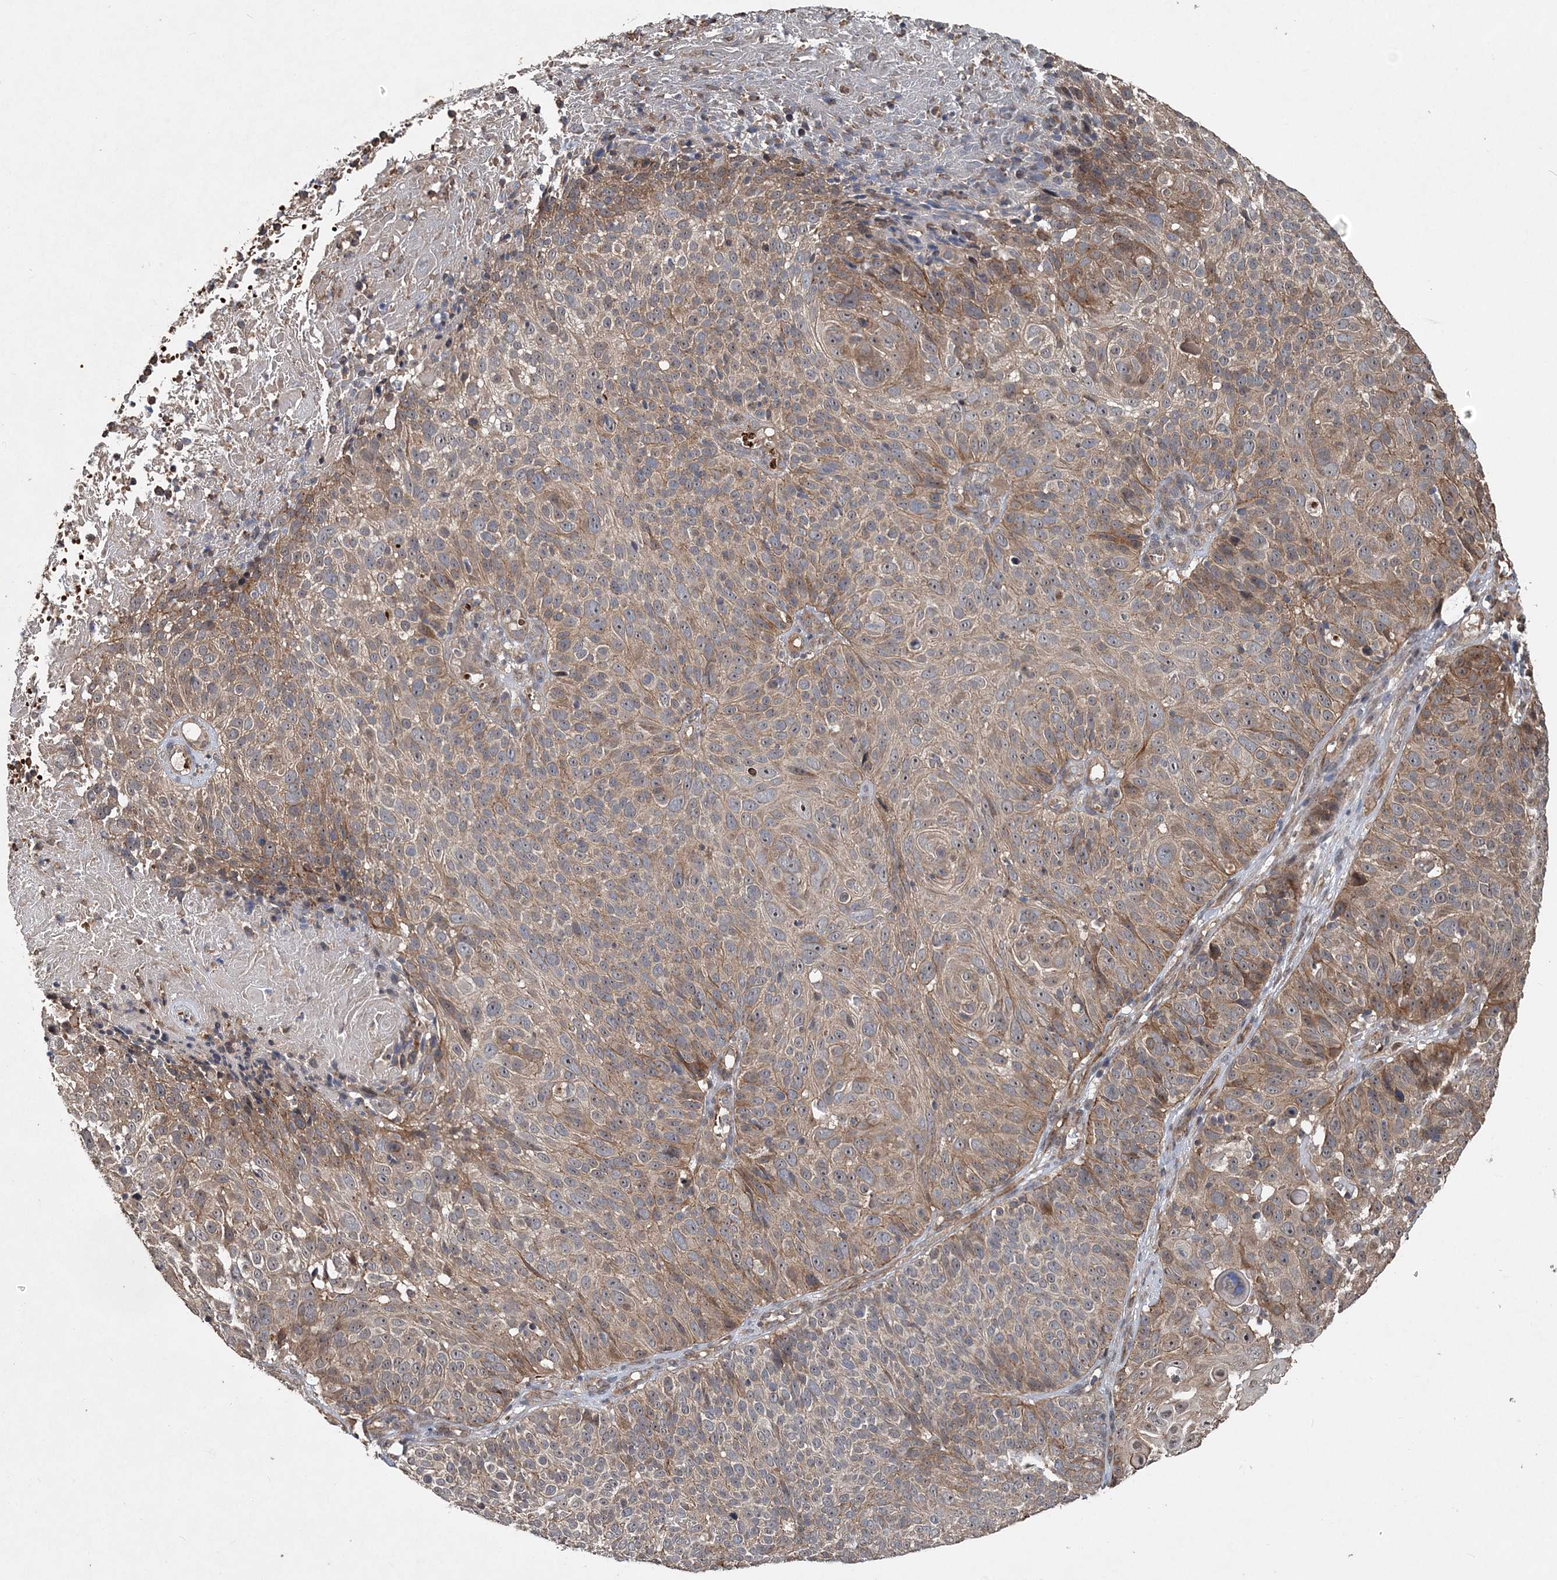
{"staining": {"intensity": "moderate", "quantity": ">75%", "location": "cytoplasmic/membranous"}, "tissue": "cervical cancer", "cell_type": "Tumor cells", "image_type": "cancer", "snomed": [{"axis": "morphology", "description": "Squamous cell carcinoma, NOS"}, {"axis": "topography", "description": "Cervix"}], "caption": "Immunohistochemical staining of cervical cancer displays medium levels of moderate cytoplasmic/membranous protein positivity in about >75% of tumor cells. Ihc stains the protein in brown and the nuclei are stained blue.", "gene": "HYCC2", "patient": {"sex": "female", "age": 74}}